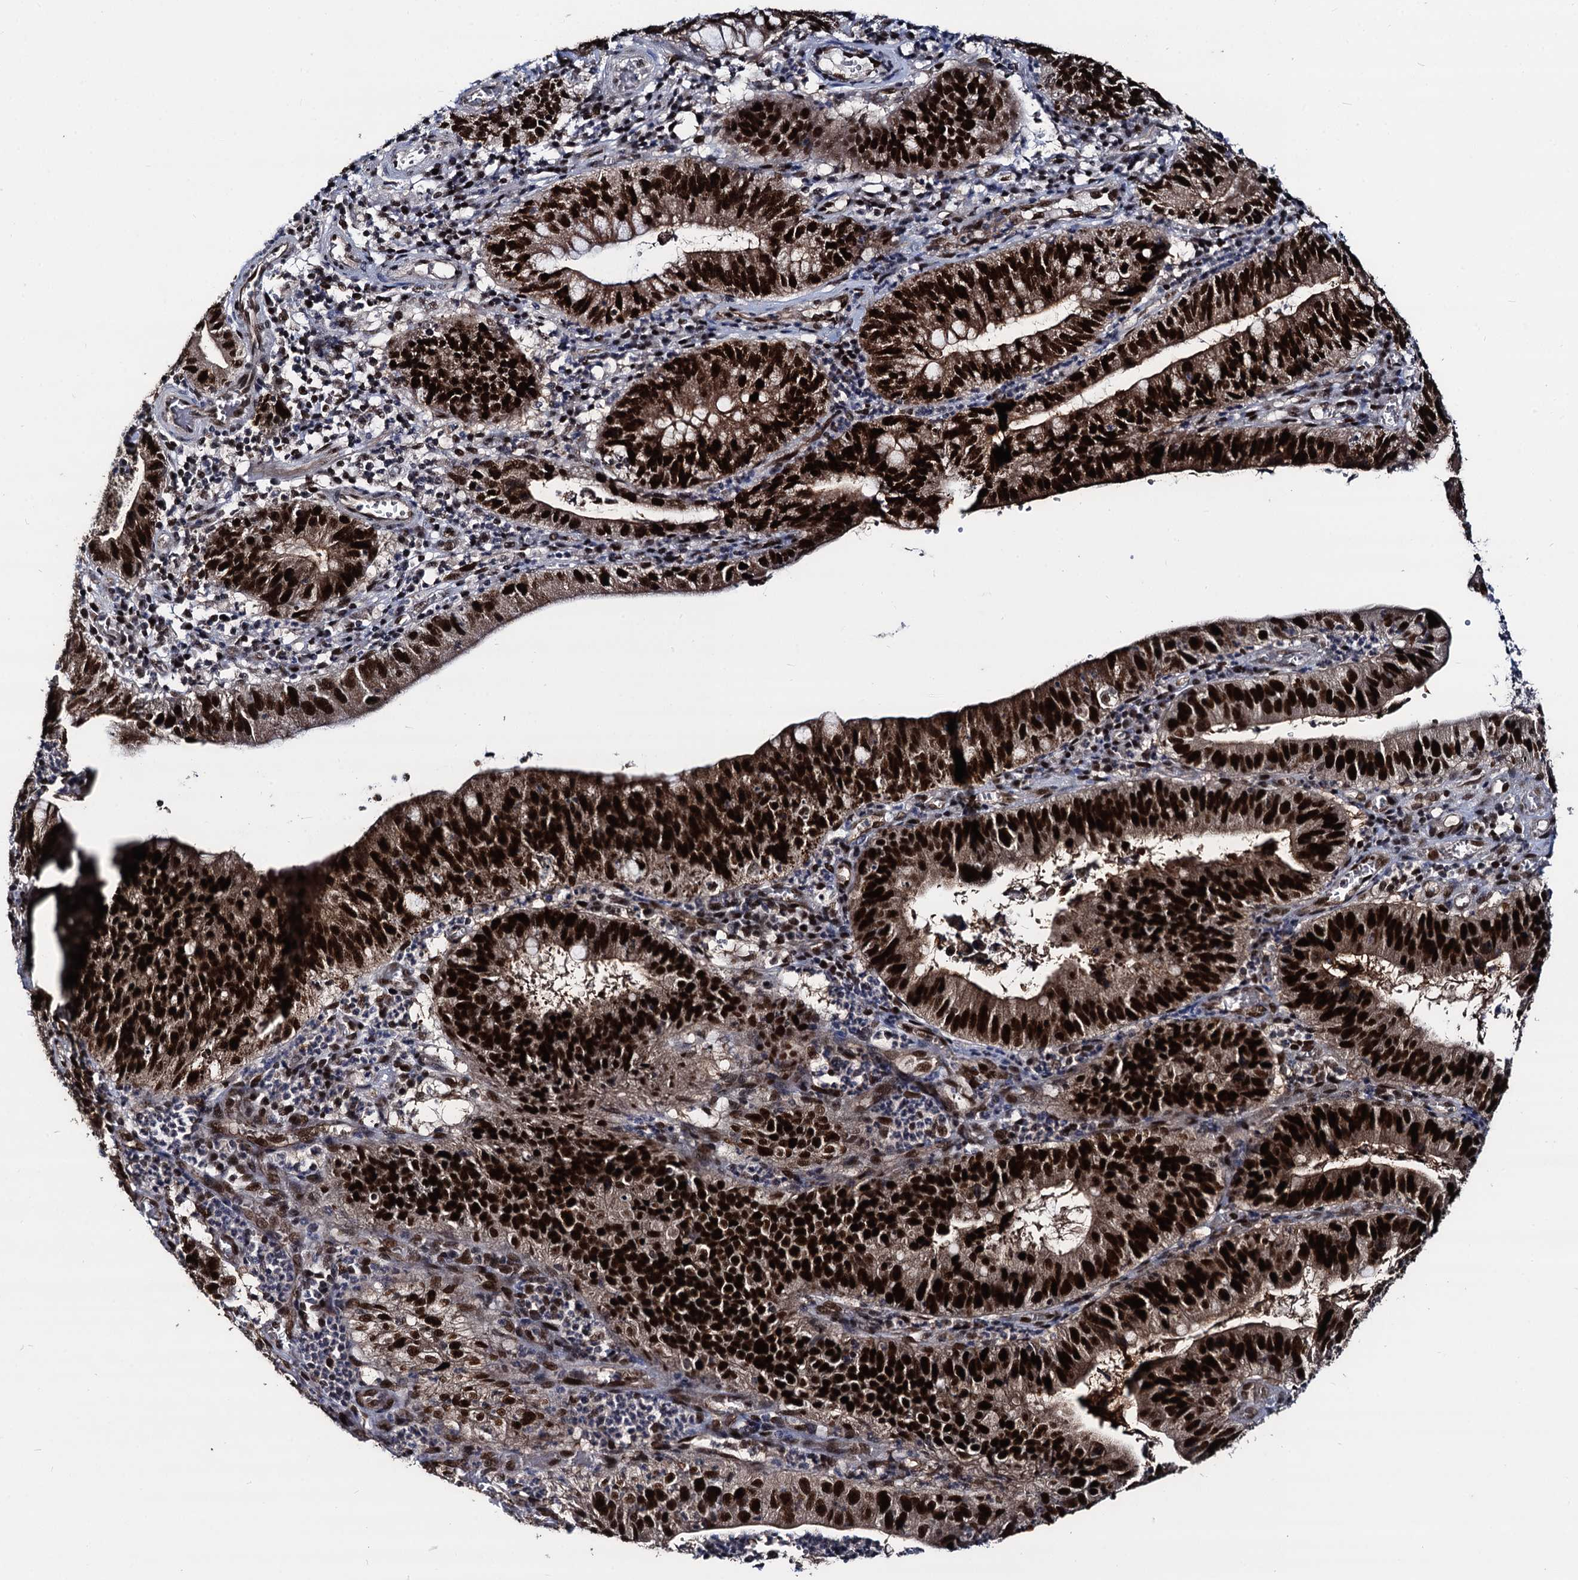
{"staining": {"intensity": "strong", "quantity": ">75%", "location": "nuclear"}, "tissue": "stomach cancer", "cell_type": "Tumor cells", "image_type": "cancer", "snomed": [{"axis": "morphology", "description": "Adenocarcinoma, NOS"}, {"axis": "topography", "description": "Stomach"}], "caption": "Strong nuclear protein staining is identified in about >75% of tumor cells in stomach cancer (adenocarcinoma). (DAB IHC, brown staining for protein, blue staining for nuclei).", "gene": "GALNT11", "patient": {"sex": "male", "age": 59}}